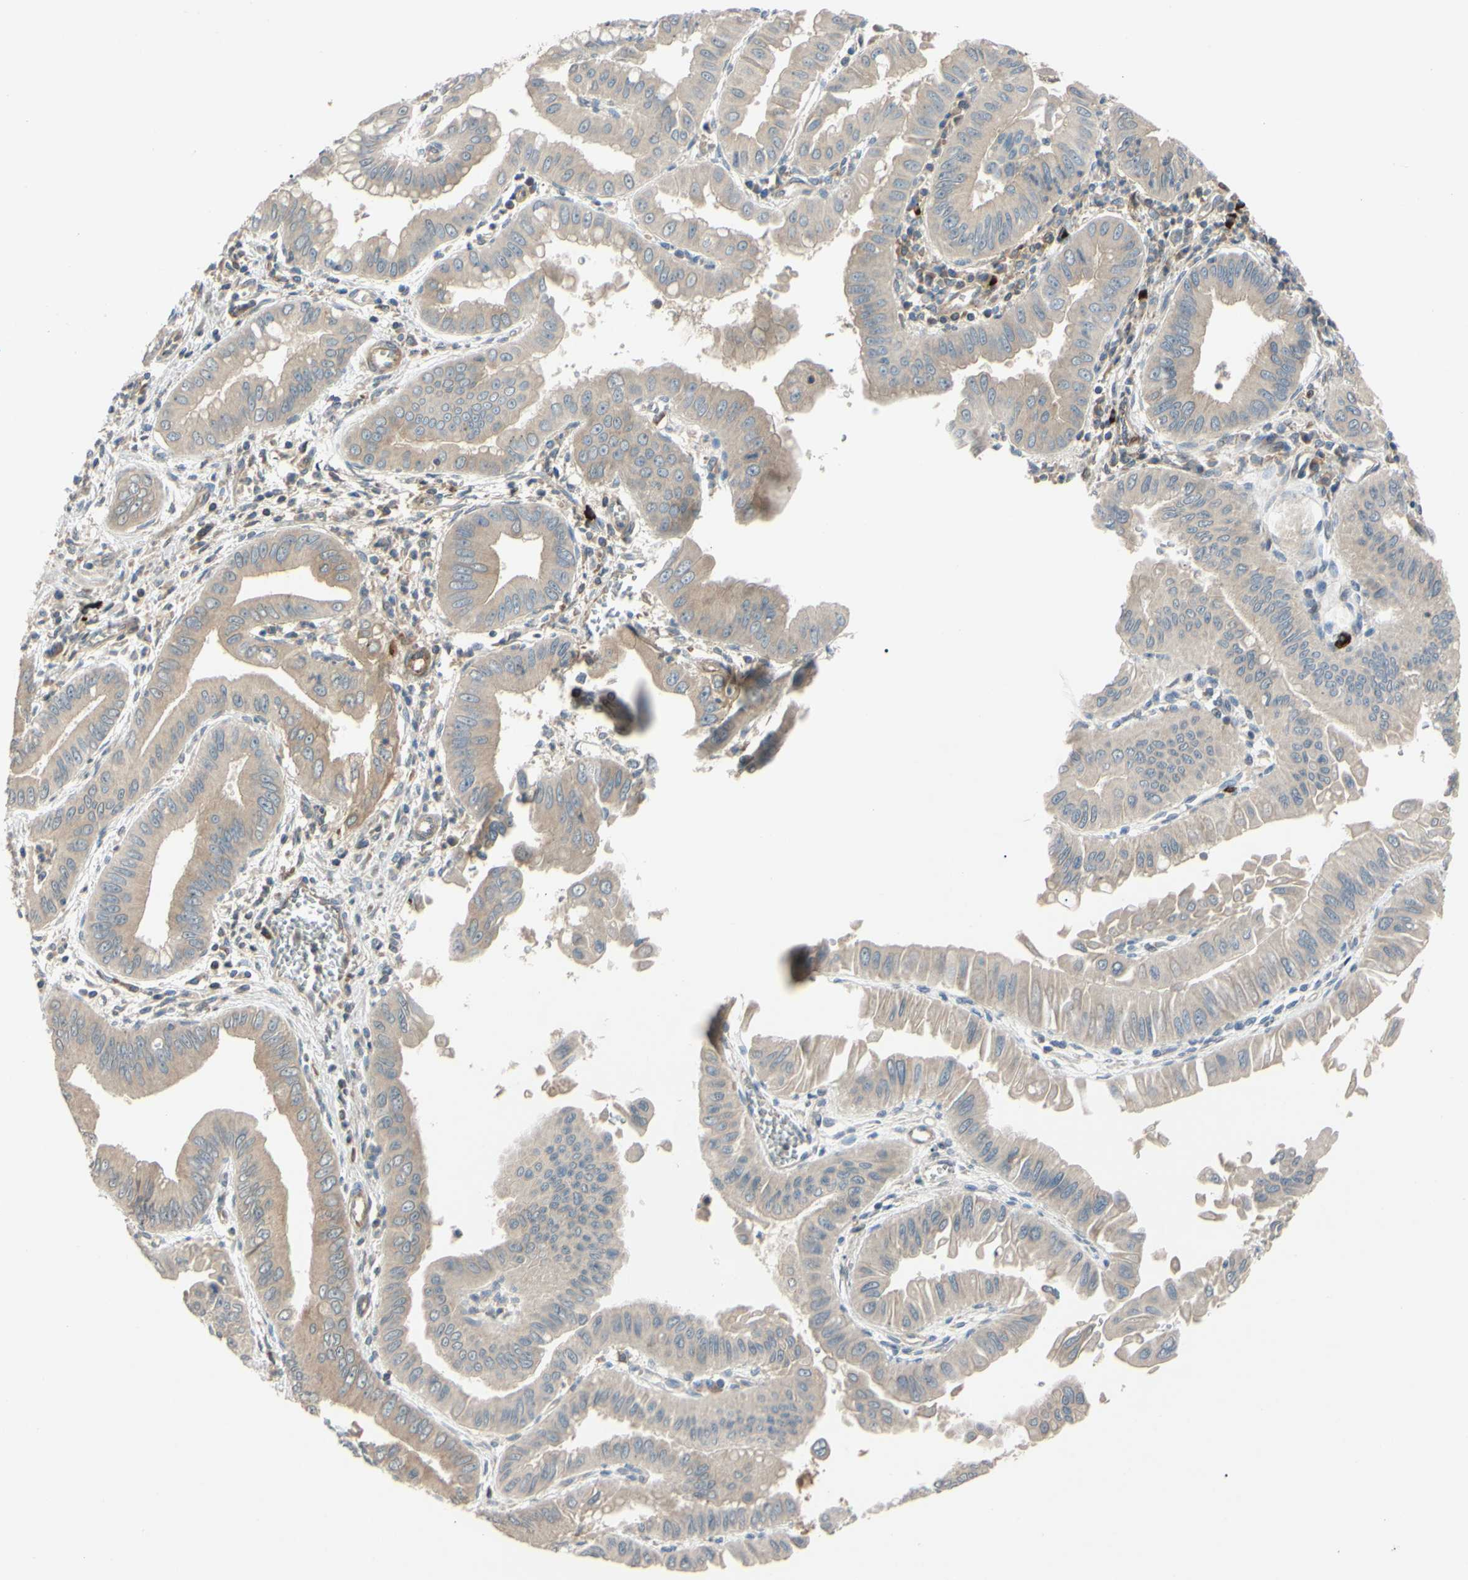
{"staining": {"intensity": "weak", "quantity": ">75%", "location": "cytoplasmic/membranous"}, "tissue": "pancreatic cancer", "cell_type": "Tumor cells", "image_type": "cancer", "snomed": [{"axis": "morphology", "description": "Normal tissue, NOS"}, {"axis": "topography", "description": "Lymph node"}], "caption": "Protein analysis of pancreatic cancer tissue exhibits weak cytoplasmic/membranous positivity in about >75% of tumor cells.", "gene": "SPTLC1", "patient": {"sex": "male", "age": 50}}